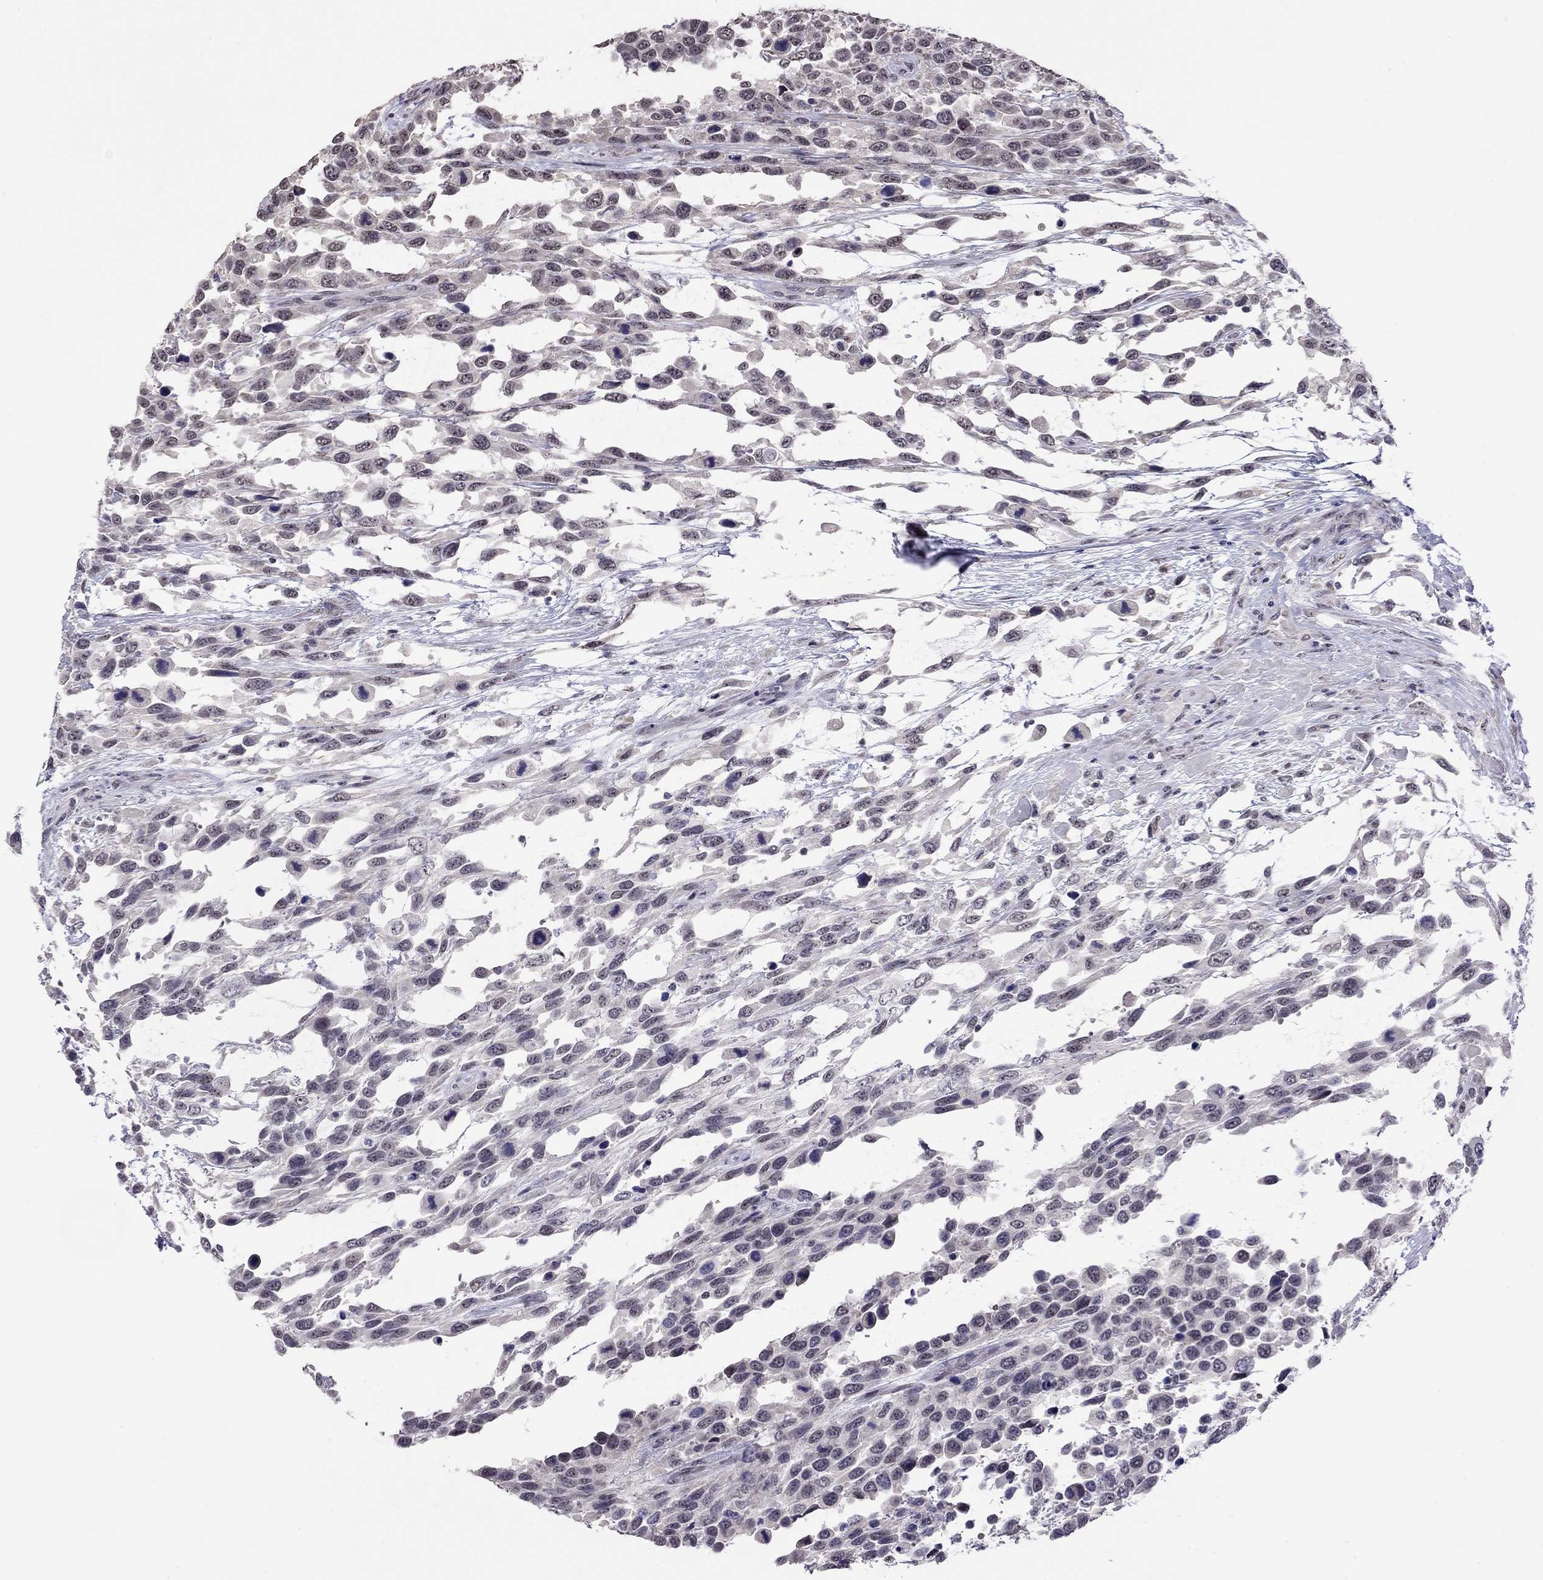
{"staining": {"intensity": "negative", "quantity": "none", "location": "none"}, "tissue": "urothelial cancer", "cell_type": "Tumor cells", "image_type": "cancer", "snomed": [{"axis": "morphology", "description": "Urothelial carcinoma, High grade"}, {"axis": "topography", "description": "Urinary bladder"}], "caption": "Immunohistochemical staining of human urothelial cancer demonstrates no significant staining in tumor cells.", "gene": "HES5", "patient": {"sex": "female", "age": 70}}